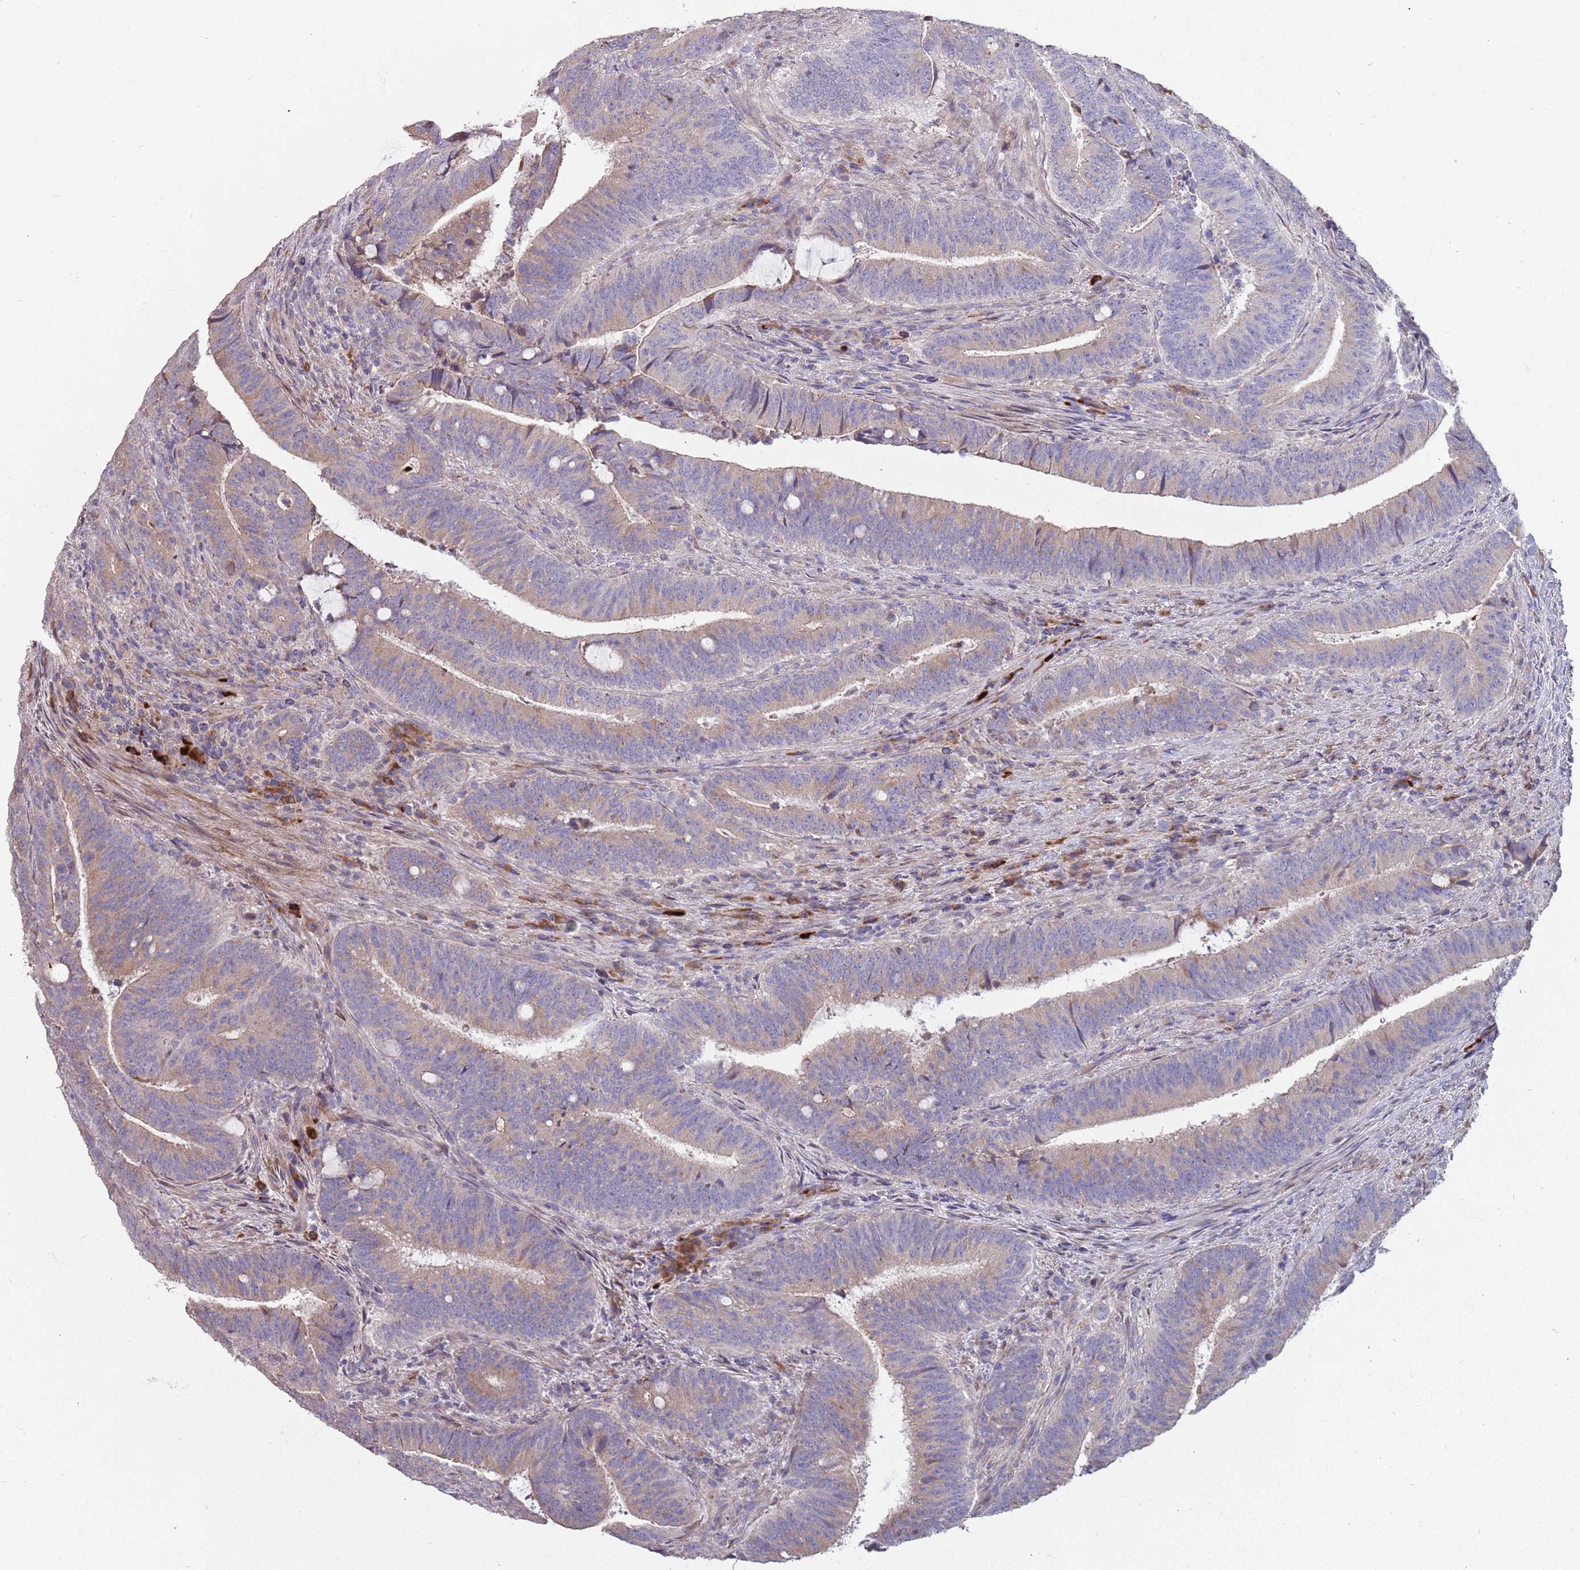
{"staining": {"intensity": "weak", "quantity": "25%-75%", "location": "cytoplasmic/membranous"}, "tissue": "colorectal cancer", "cell_type": "Tumor cells", "image_type": "cancer", "snomed": [{"axis": "morphology", "description": "Adenocarcinoma, NOS"}, {"axis": "topography", "description": "Colon"}], "caption": "Protein expression analysis of human colorectal cancer (adenocarcinoma) reveals weak cytoplasmic/membranous positivity in about 25%-75% of tumor cells. The staining was performed using DAB, with brown indicating positive protein expression. Nuclei are stained blue with hematoxylin.", "gene": "SUSD1", "patient": {"sex": "female", "age": 43}}